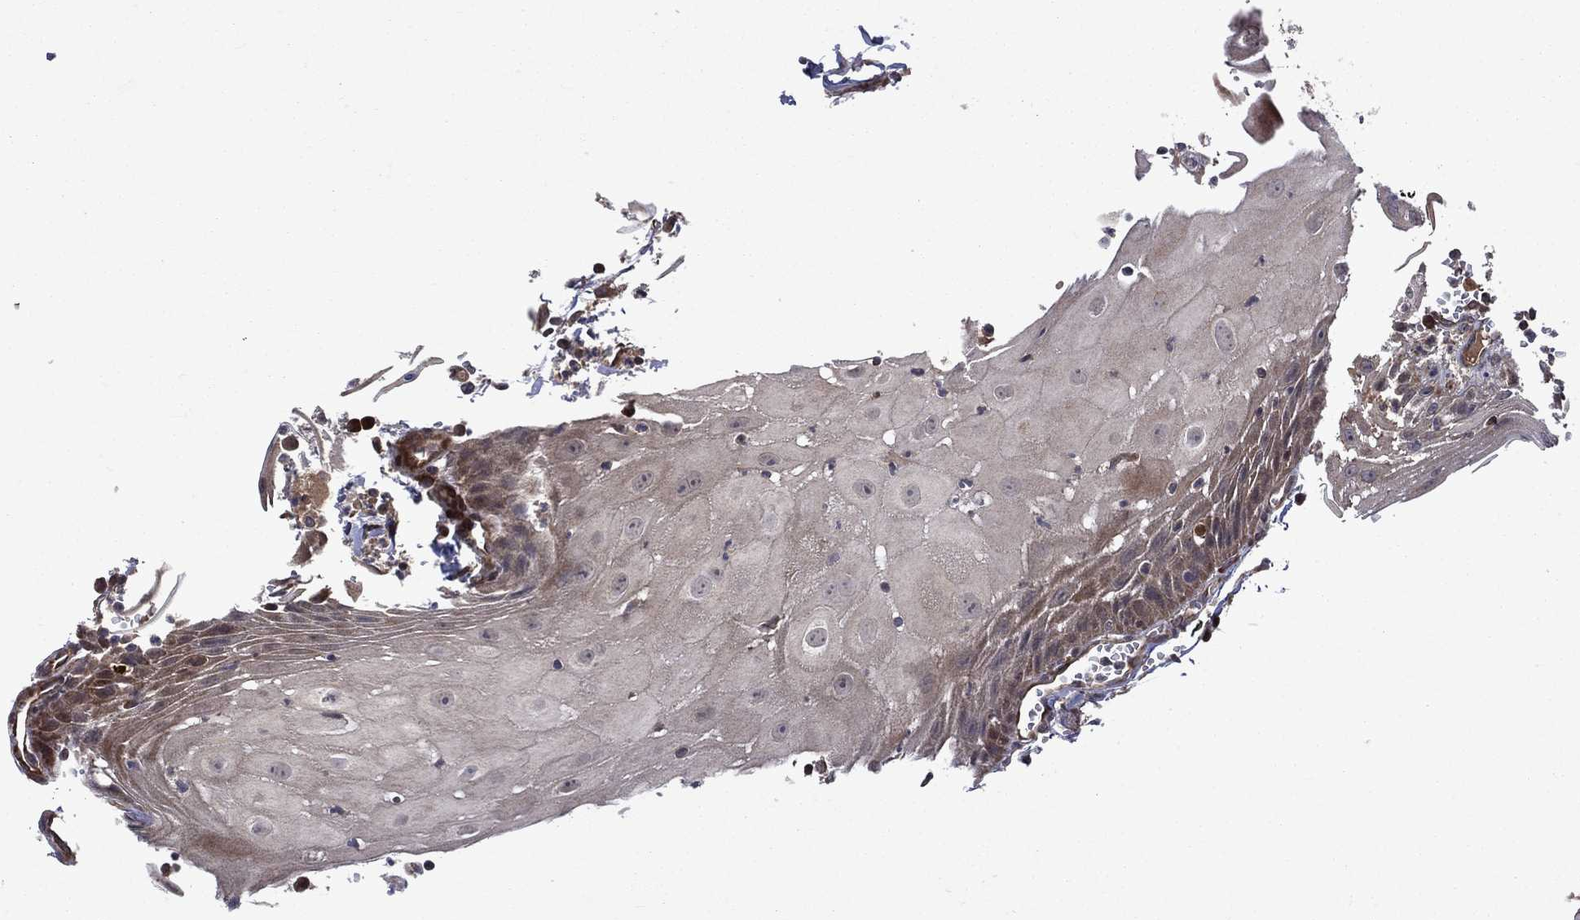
{"staining": {"intensity": "moderate", "quantity": "25%-75%", "location": "cytoplasmic/membranous"}, "tissue": "head and neck cancer", "cell_type": "Tumor cells", "image_type": "cancer", "snomed": [{"axis": "morphology", "description": "Squamous cell carcinoma, NOS"}, {"axis": "topography", "description": "Oral tissue"}, {"axis": "topography", "description": "Head-Neck"}], "caption": "This micrograph displays IHC staining of head and neck cancer (squamous cell carcinoma), with medium moderate cytoplasmic/membranous expression in about 25%-75% of tumor cells.", "gene": "RAB11FIP4", "patient": {"sex": "male", "age": 58}}